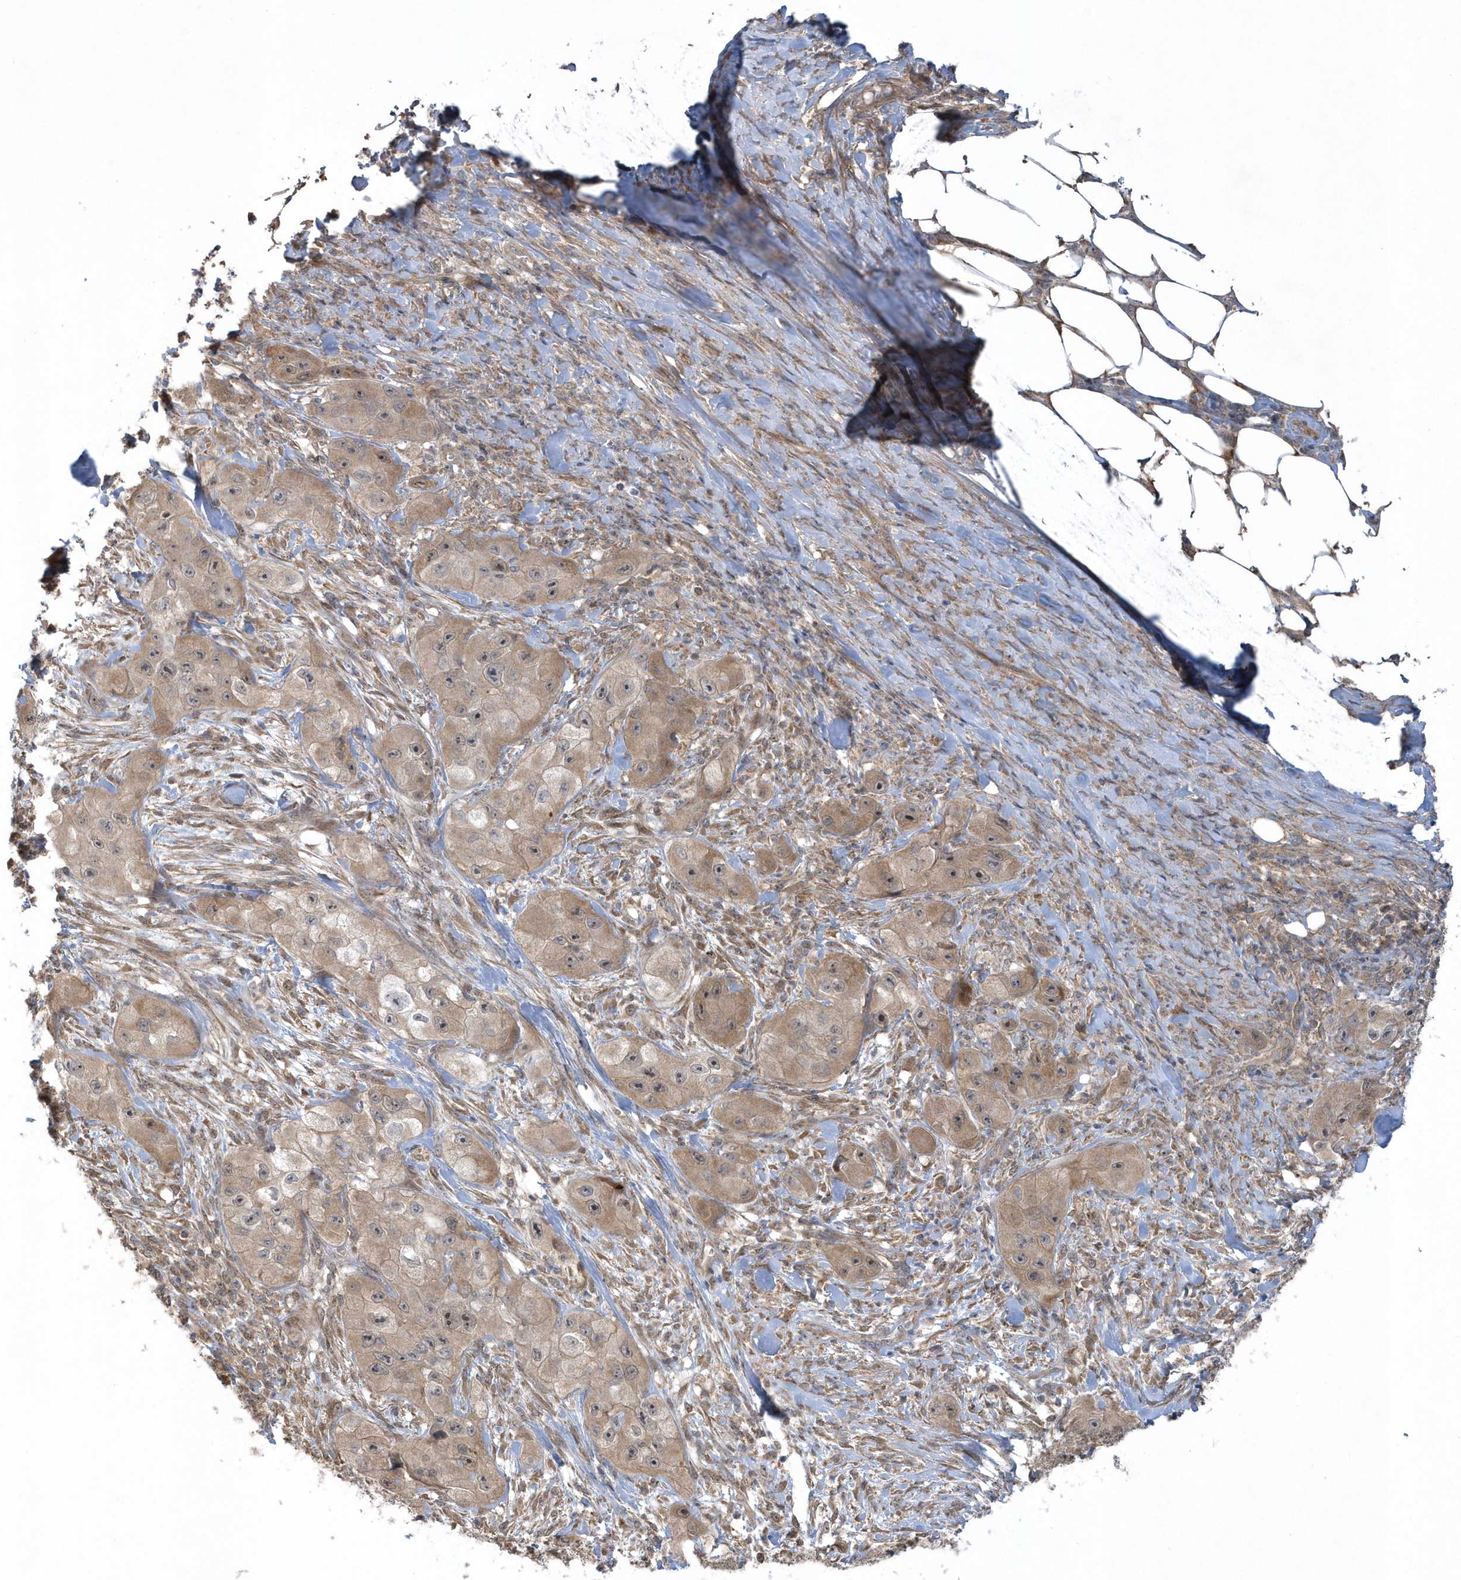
{"staining": {"intensity": "weak", "quantity": ">75%", "location": "cytoplasmic/membranous"}, "tissue": "skin cancer", "cell_type": "Tumor cells", "image_type": "cancer", "snomed": [{"axis": "morphology", "description": "Squamous cell carcinoma, NOS"}, {"axis": "topography", "description": "Skin"}, {"axis": "topography", "description": "Subcutis"}], "caption": "Immunohistochemical staining of human skin squamous cell carcinoma demonstrates low levels of weak cytoplasmic/membranous protein positivity in approximately >75% of tumor cells.", "gene": "THG1L", "patient": {"sex": "male", "age": 73}}